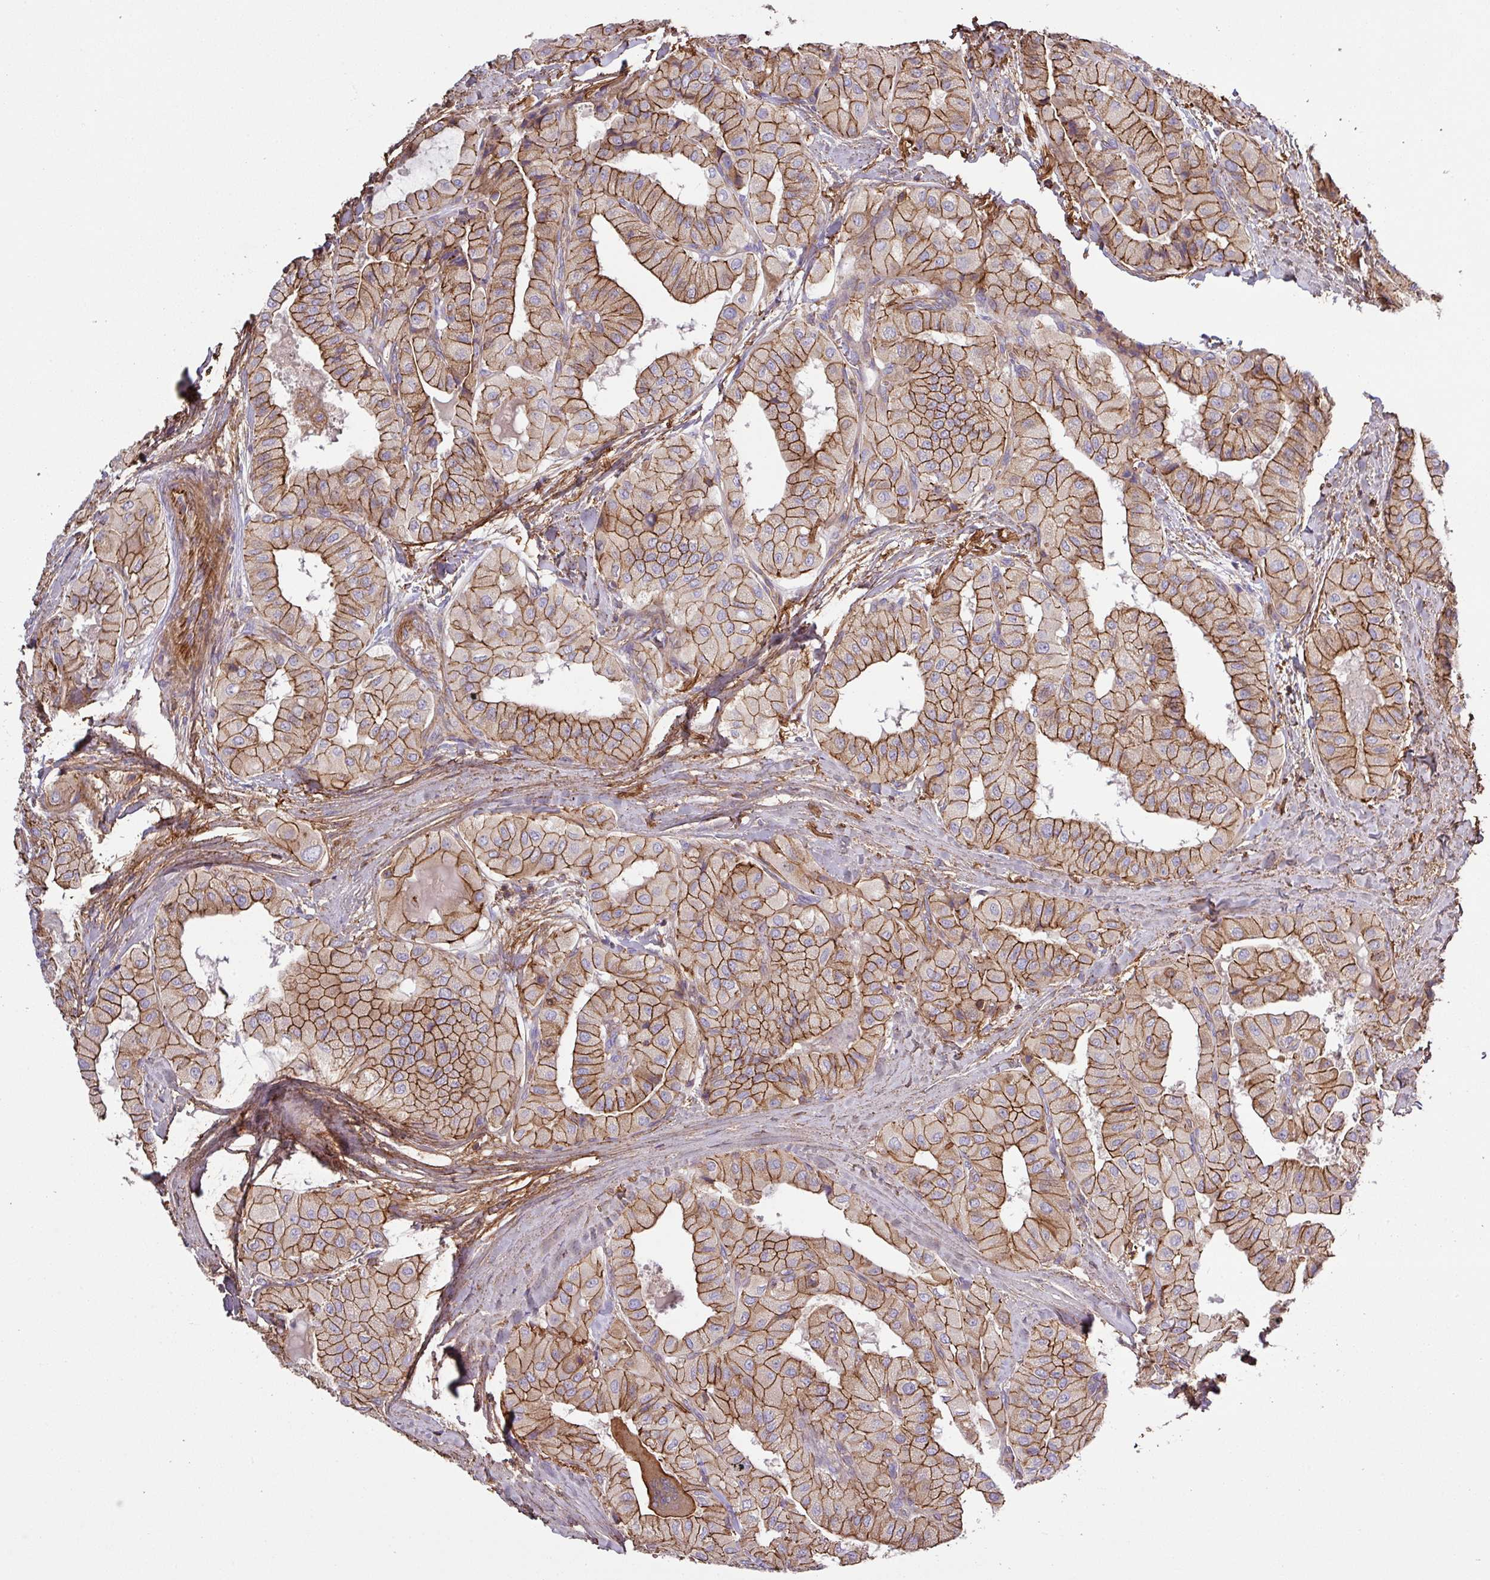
{"staining": {"intensity": "moderate", "quantity": ">75%", "location": "cytoplasmic/membranous"}, "tissue": "thyroid cancer", "cell_type": "Tumor cells", "image_type": "cancer", "snomed": [{"axis": "morphology", "description": "Papillary adenocarcinoma, NOS"}, {"axis": "topography", "description": "Thyroid gland"}], "caption": "Immunohistochemistry image of thyroid papillary adenocarcinoma stained for a protein (brown), which displays medium levels of moderate cytoplasmic/membranous expression in approximately >75% of tumor cells.", "gene": "RIC1", "patient": {"sex": "female", "age": 59}}